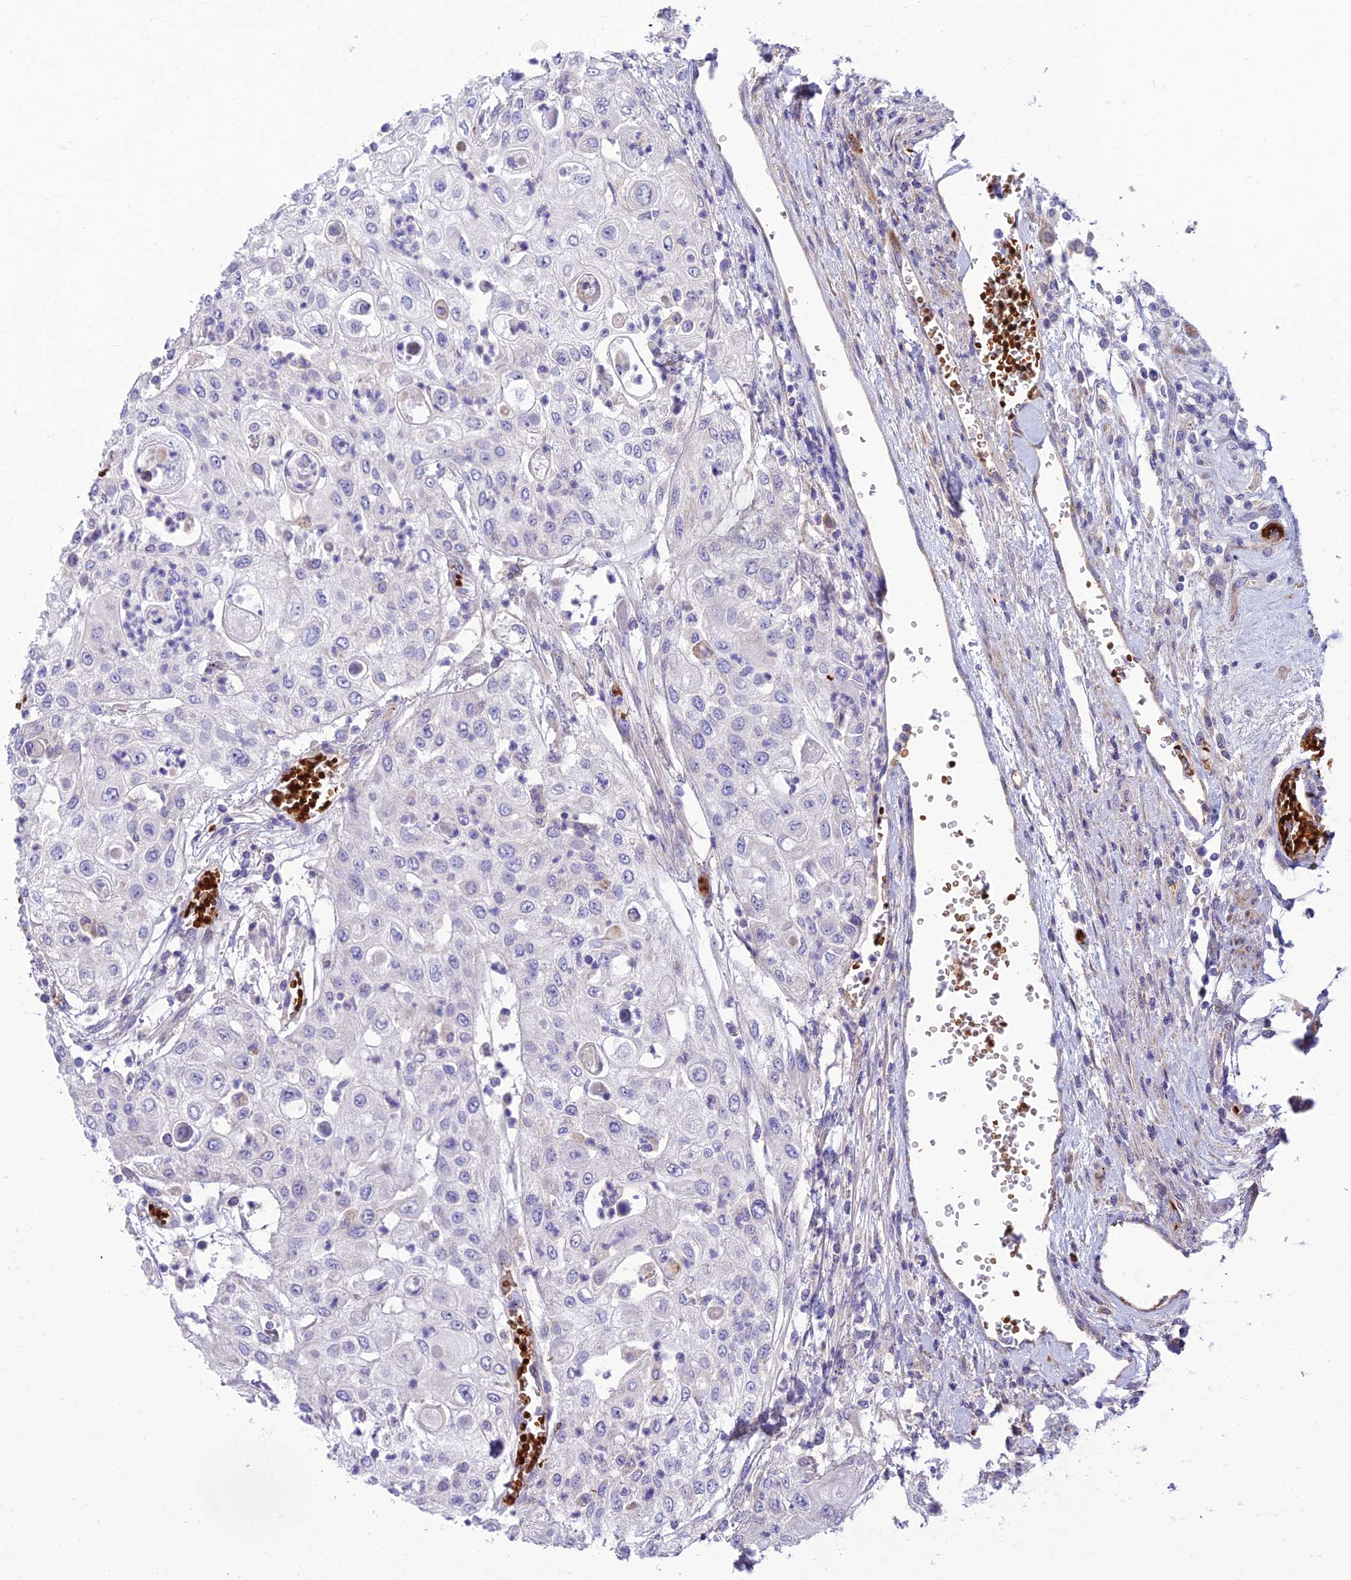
{"staining": {"intensity": "negative", "quantity": "none", "location": "none"}, "tissue": "urothelial cancer", "cell_type": "Tumor cells", "image_type": "cancer", "snomed": [{"axis": "morphology", "description": "Urothelial carcinoma, High grade"}, {"axis": "topography", "description": "Urinary bladder"}], "caption": "IHC micrograph of human high-grade urothelial carcinoma stained for a protein (brown), which exhibits no expression in tumor cells. (DAB (3,3'-diaminobenzidine) immunohistochemistry visualized using brightfield microscopy, high magnification).", "gene": "SEL1L3", "patient": {"sex": "female", "age": 79}}